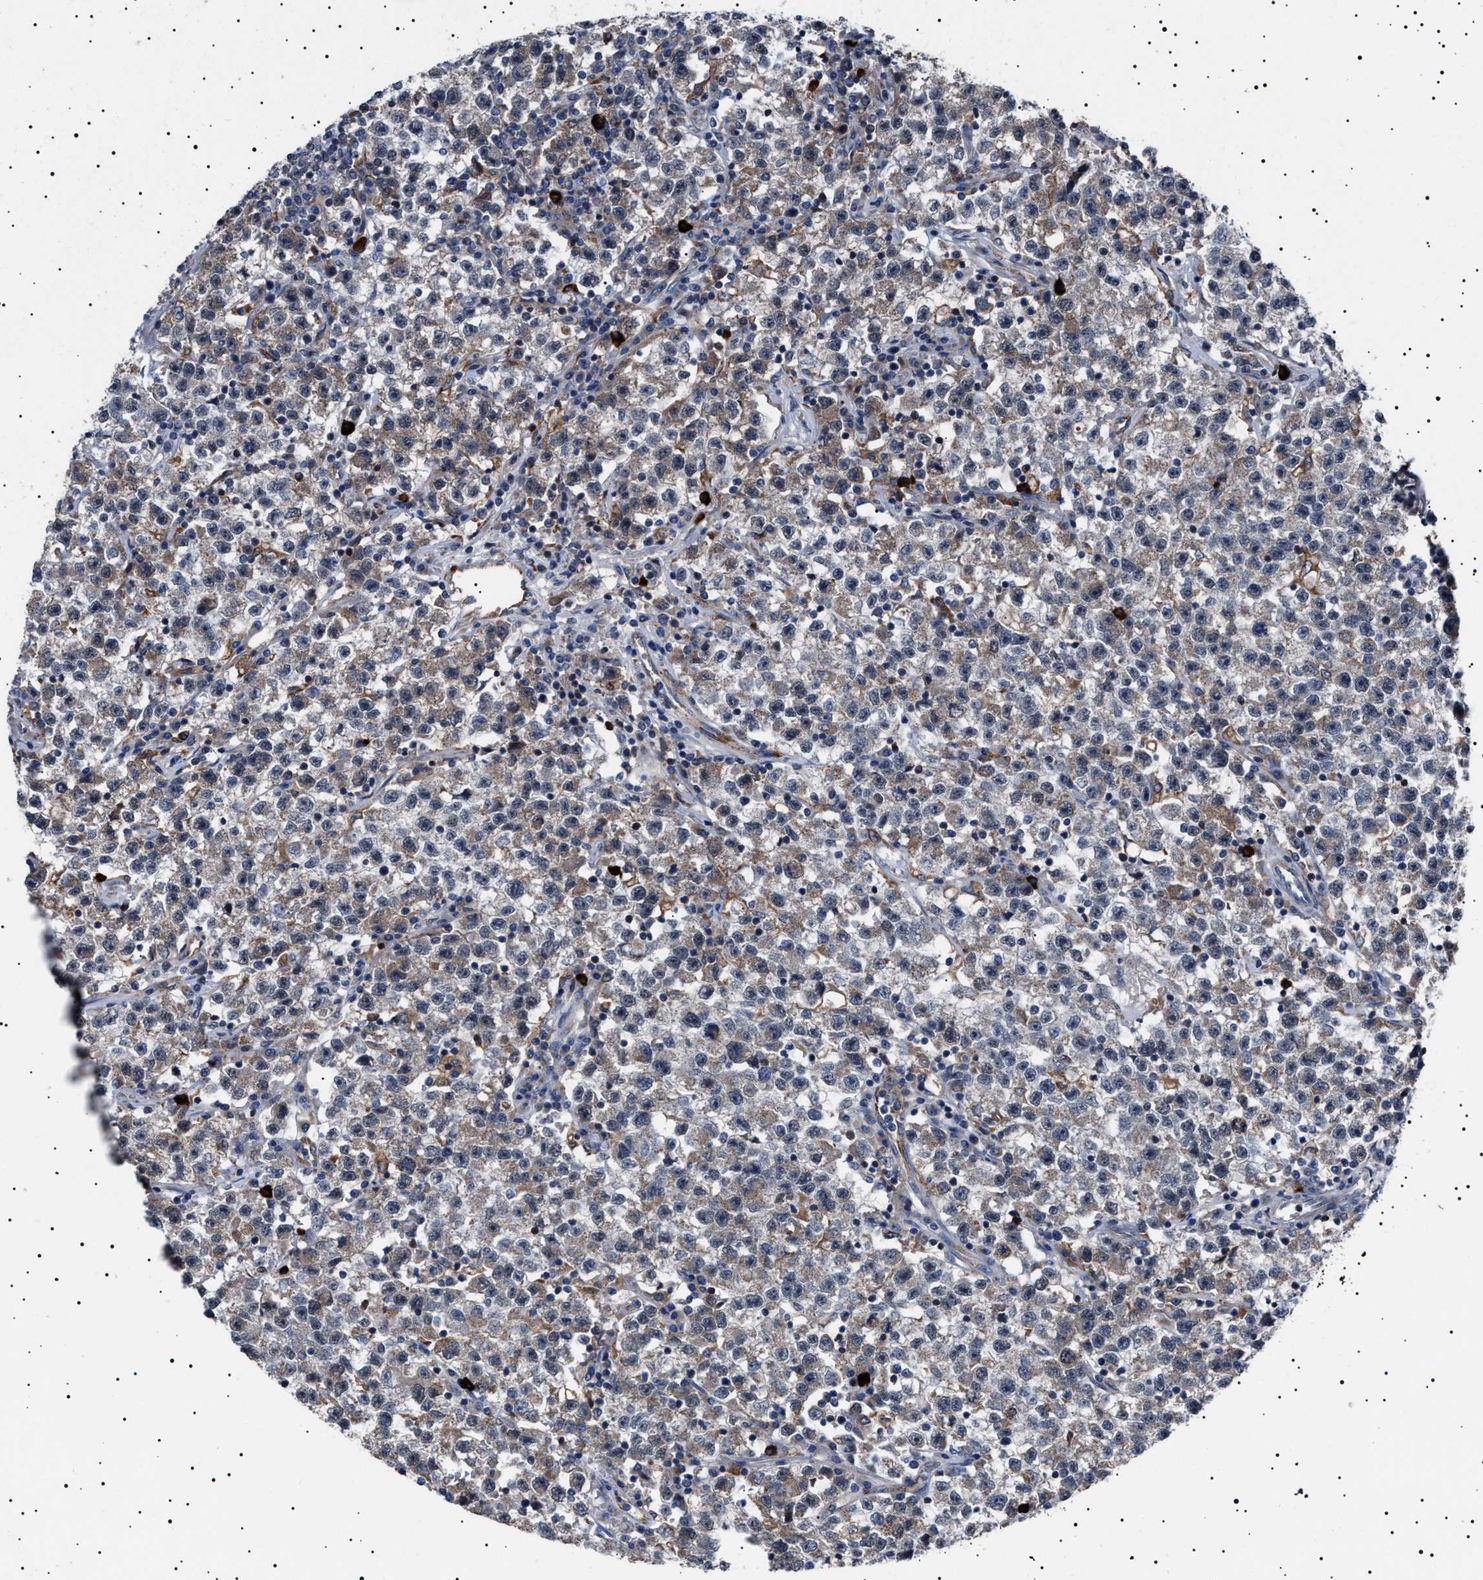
{"staining": {"intensity": "weak", "quantity": ">75%", "location": "cytoplasmic/membranous"}, "tissue": "testis cancer", "cell_type": "Tumor cells", "image_type": "cancer", "snomed": [{"axis": "morphology", "description": "Seminoma, NOS"}, {"axis": "topography", "description": "Testis"}], "caption": "Weak cytoplasmic/membranous expression for a protein is present in approximately >75% of tumor cells of testis cancer (seminoma) using immunohistochemistry (IHC).", "gene": "PTRH1", "patient": {"sex": "male", "age": 22}}